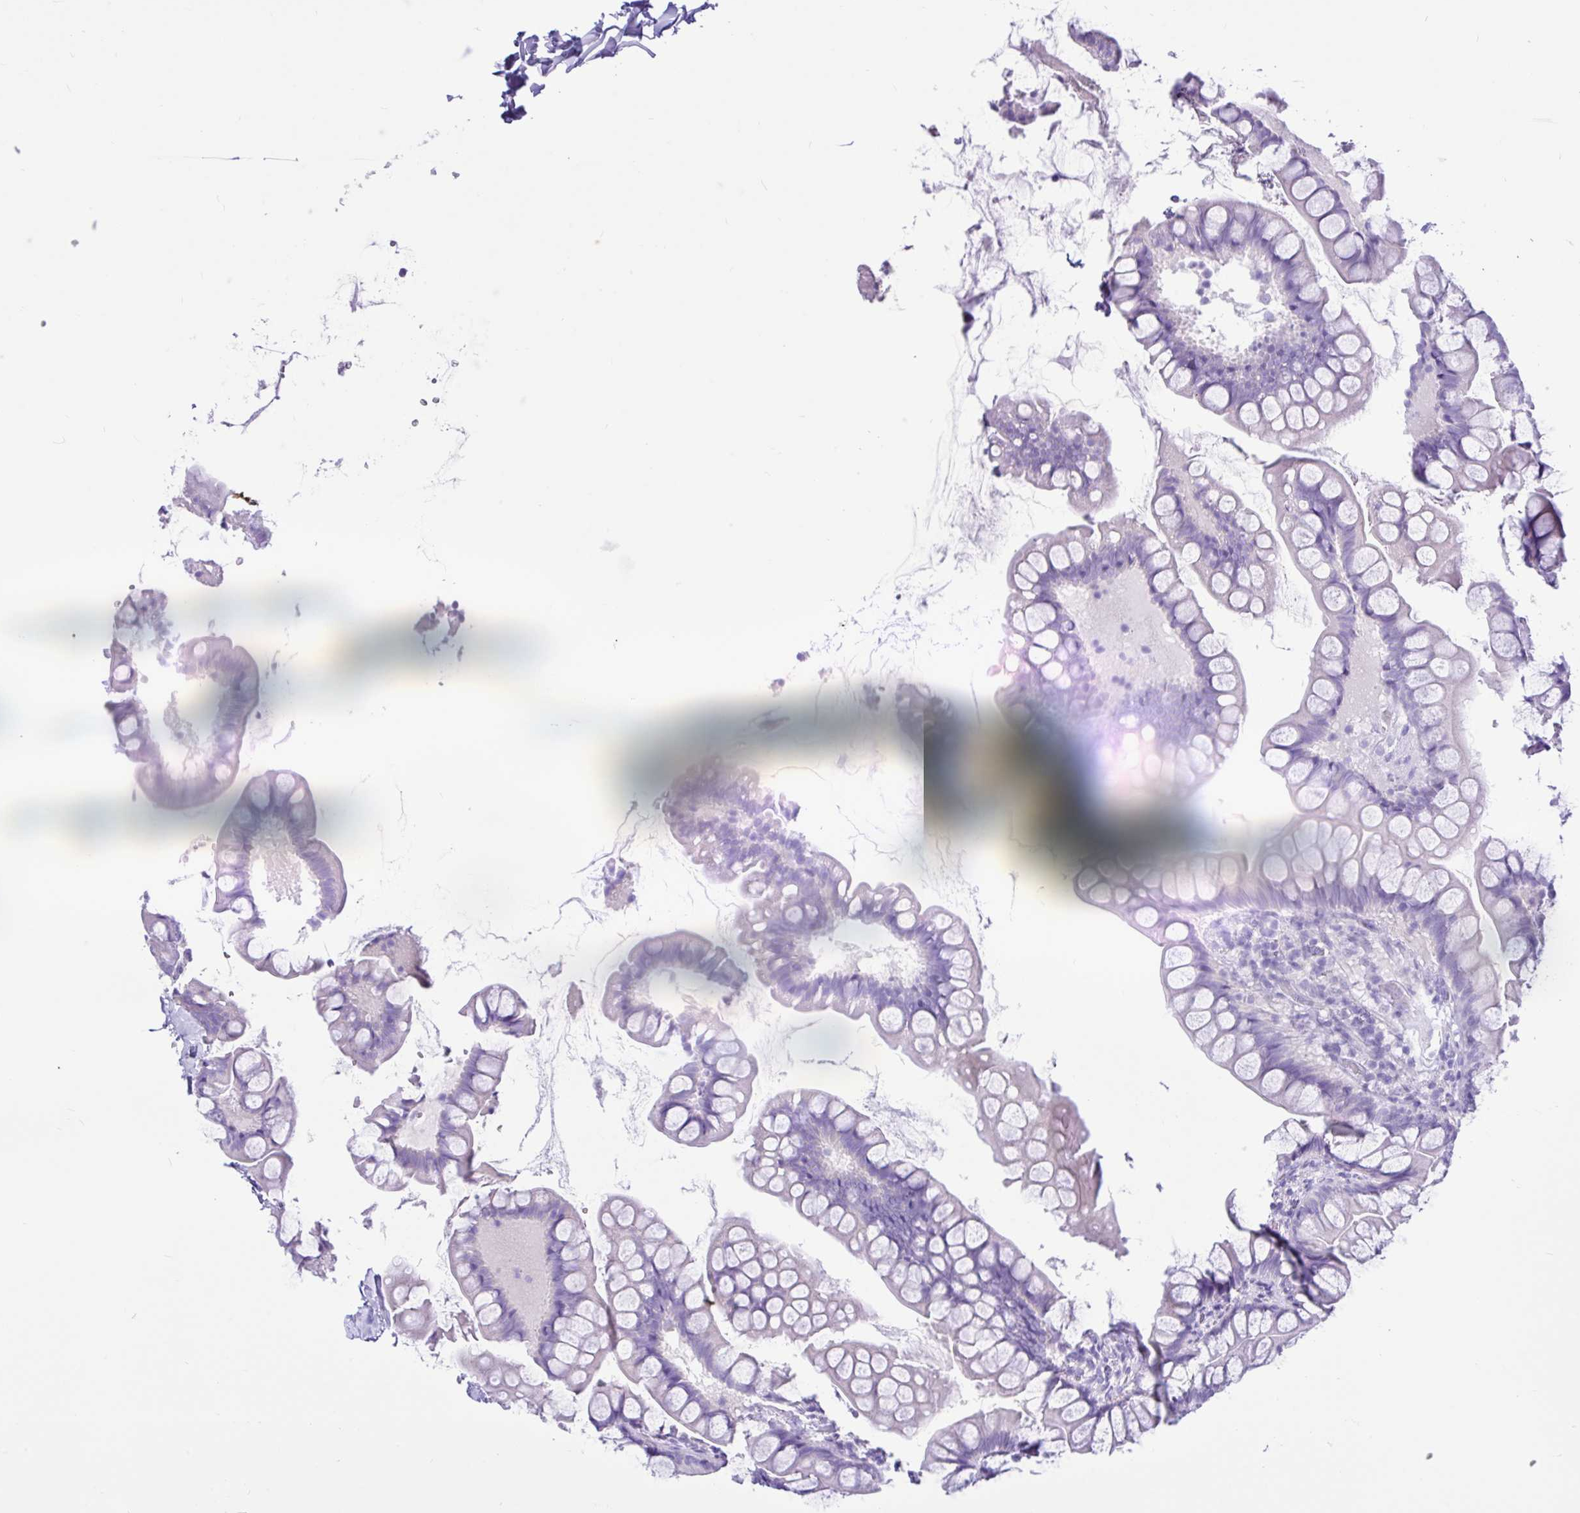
{"staining": {"intensity": "weak", "quantity": "<25%", "location": "cytoplasmic/membranous"}, "tissue": "small intestine", "cell_type": "Glandular cells", "image_type": "normal", "snomed": [{"axis": "morphology", "description": "Normal tissue, NOS"}, {"axis": "topography", "description": "Small intestine"}], "caption": "IHC histopathology image of benign human small intestine stained for a protein (brown), which demonstrates no positivity in glandular cells. Nuclei are stained in blue.", "gene": "CYP19A1", "patient": {"sex": "male", "age": 70}}